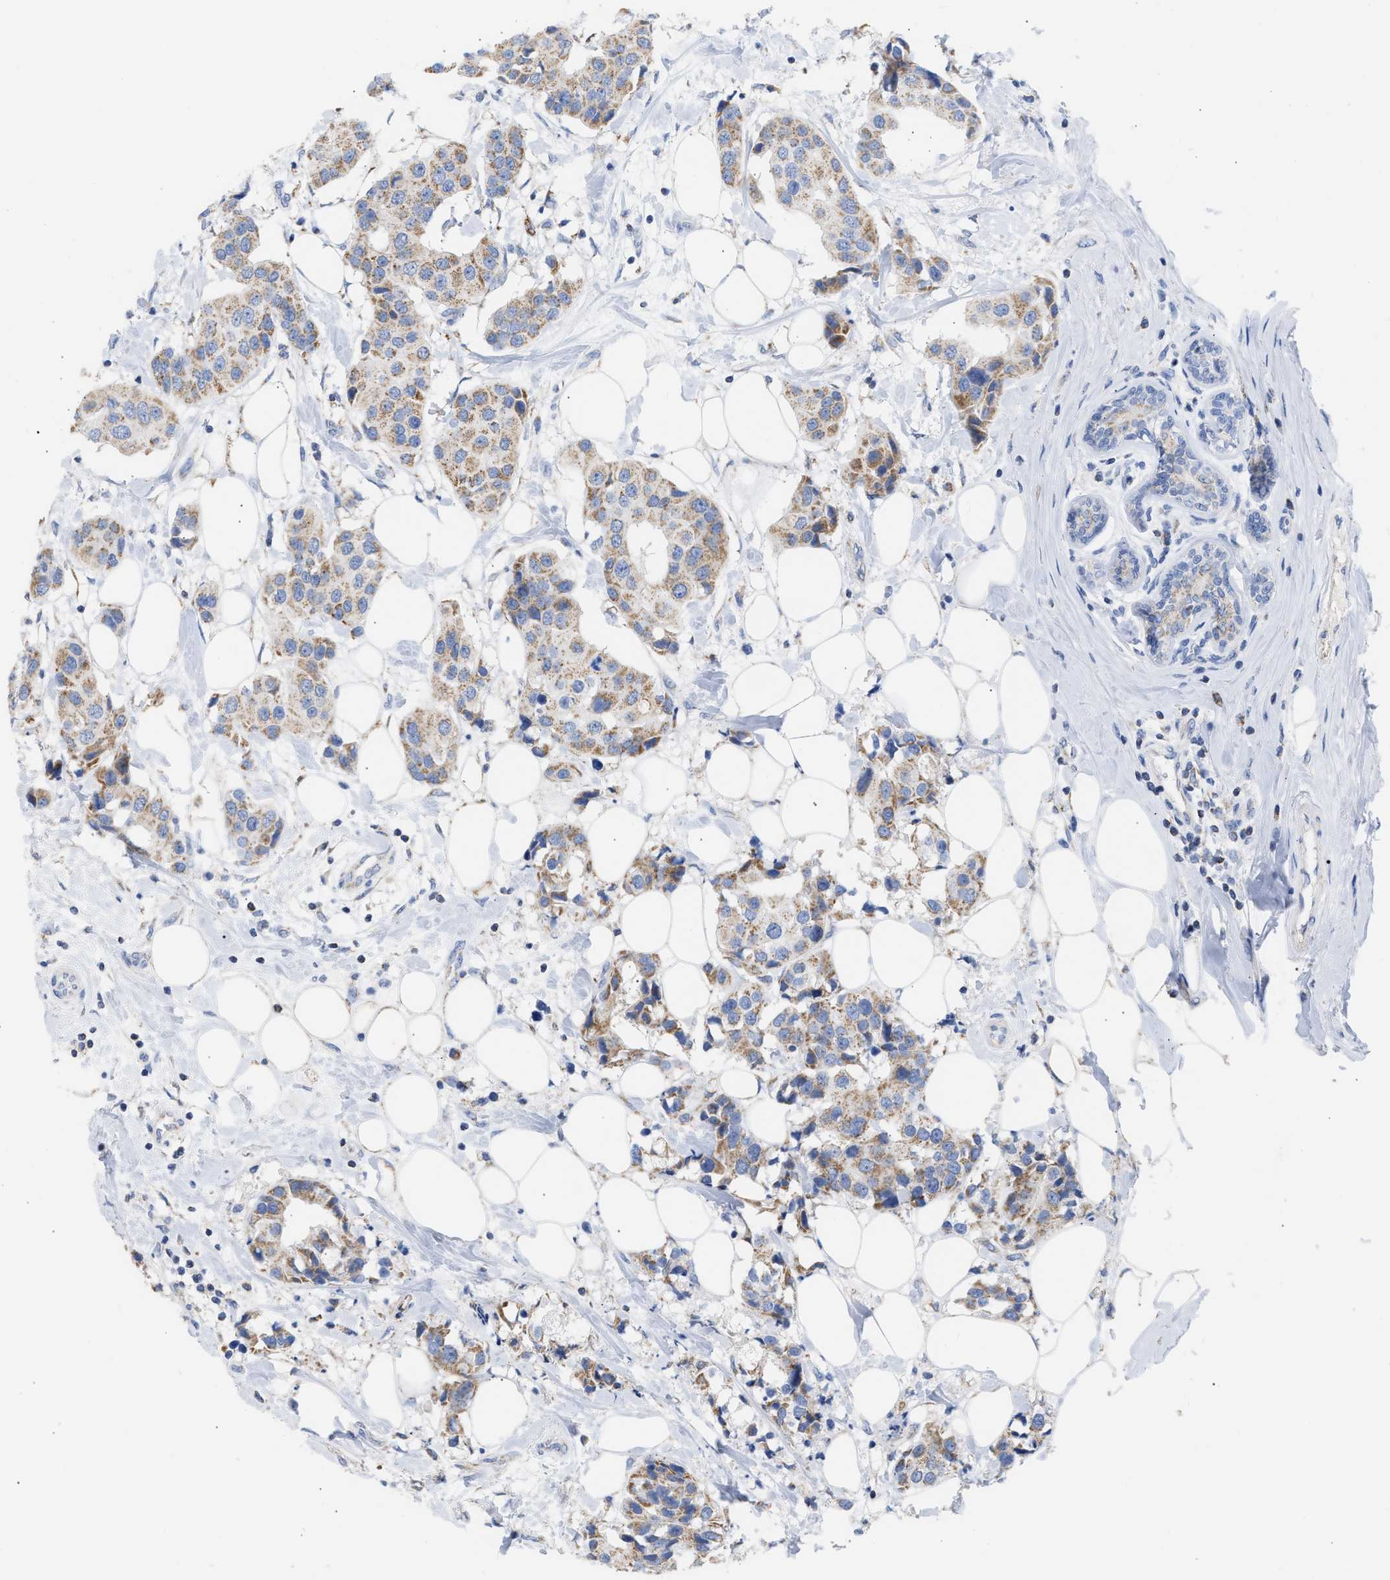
{"staining": {"intensity": "weak", "quantity": ">75%", "location": "cytoplasmic/membranous"}, "tissue": "breast cancer", "cell_type": "Tumor cells", "image_type": "cancer", "snomed": [{"axis": "morphology", "description": "Normal tissue, NOS"}, {"axis": "morphology", "description": "Duct carcinoma"}, {"axis": "topography", "description": "Breast"}], "caption": "A low amount of weak cytoplasmic/membranous staining is present in about >75% of tumor cells in breast cancer tissue.", "gene": "ACOT13", "patient": {"sex": "female", "age": 39}}